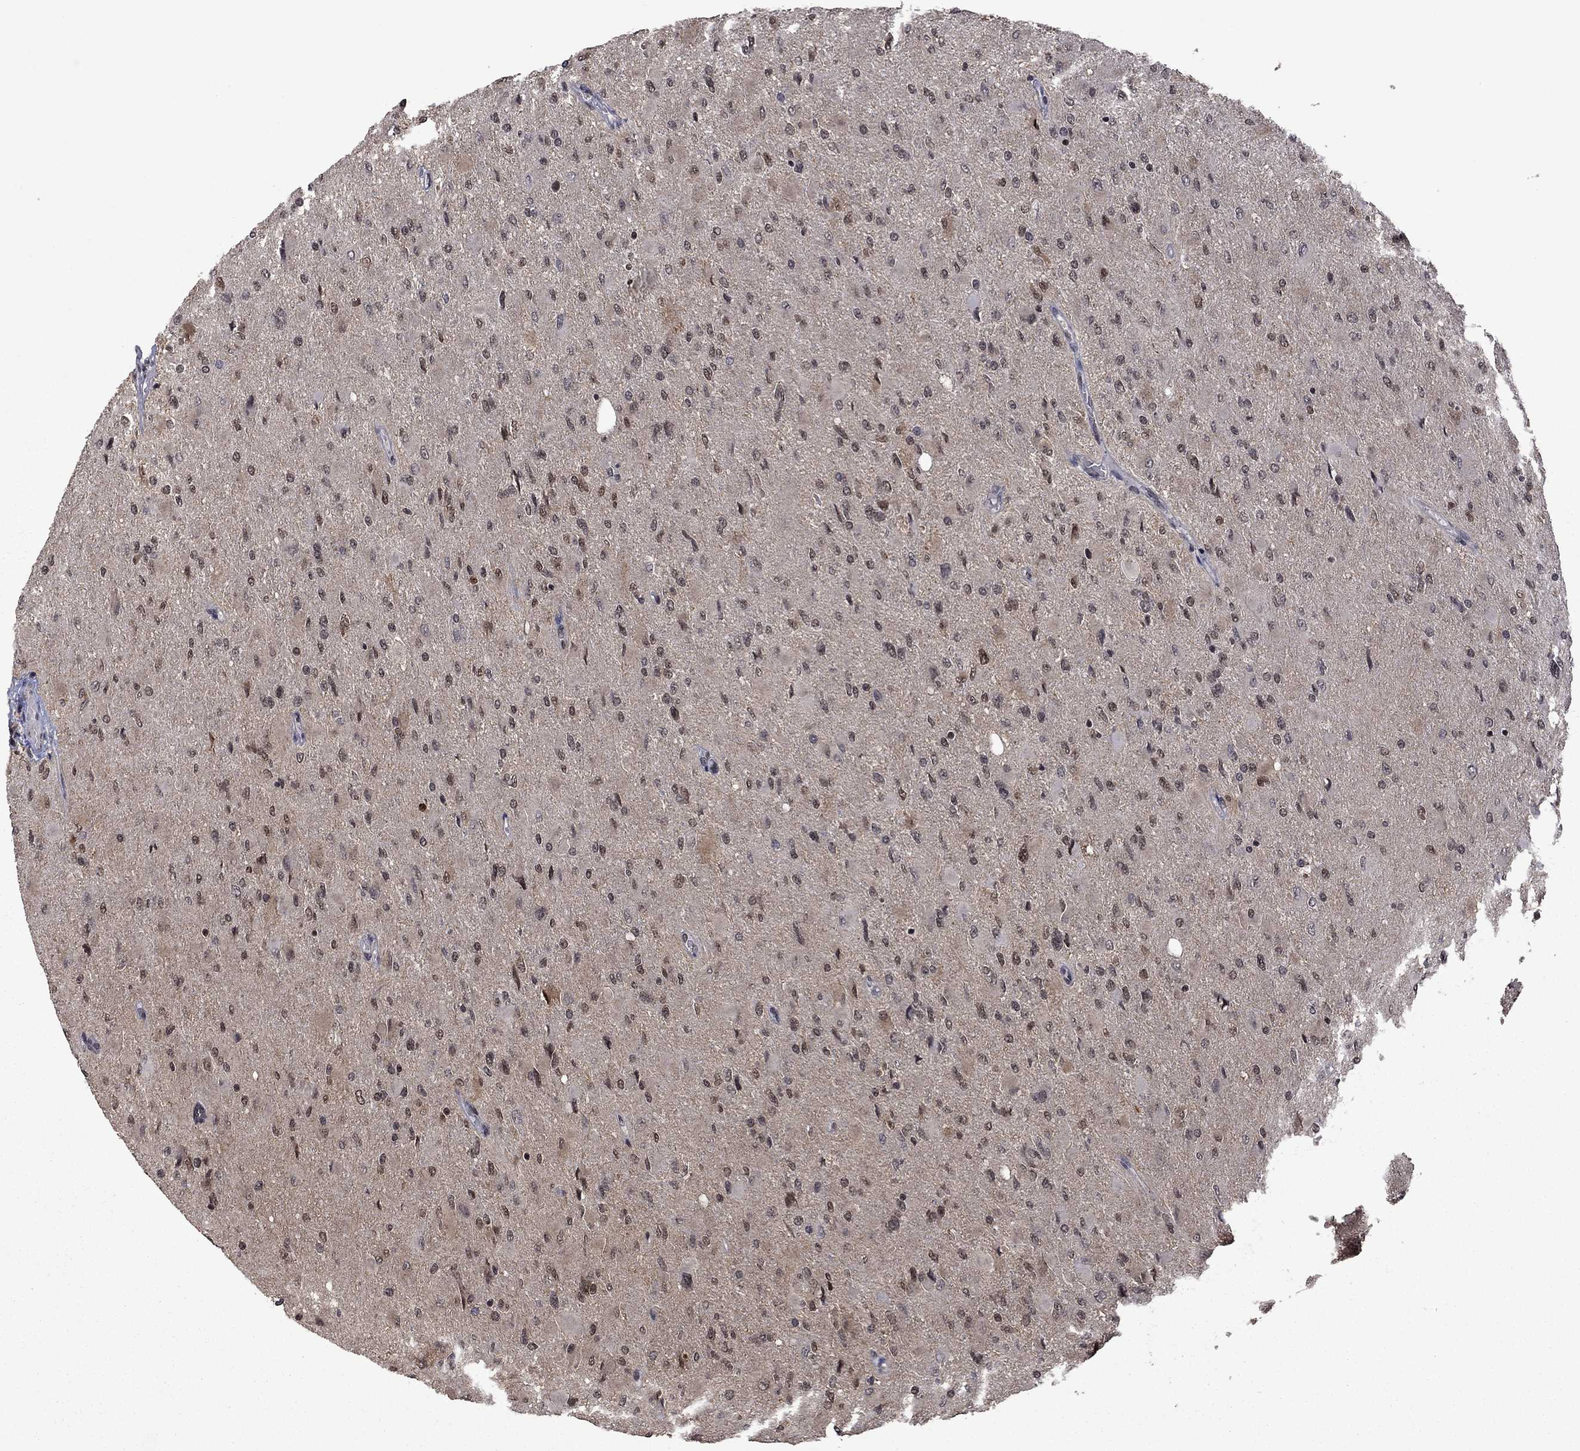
{"staining": {"intensity": "moderate", "quantity": "25%-75%", "location": "nuclear"}, "tissue": "glioma", "cell_type": "Tumor cells", "image_type": "cancer", "snomed": [{"axis": "morphology", "description": "Glioma, malignant, High grade"}, {"axis": "topography", "description": "Cerebral cortex"}], "caption": "Moderate nuclear staining for a protein is present in approximately 25%-75% of tumor cells of malignant high-grade glioma using immunohistochemistry.", "gene": "FBL", "patient": {"sex": "female", "age": 36}}